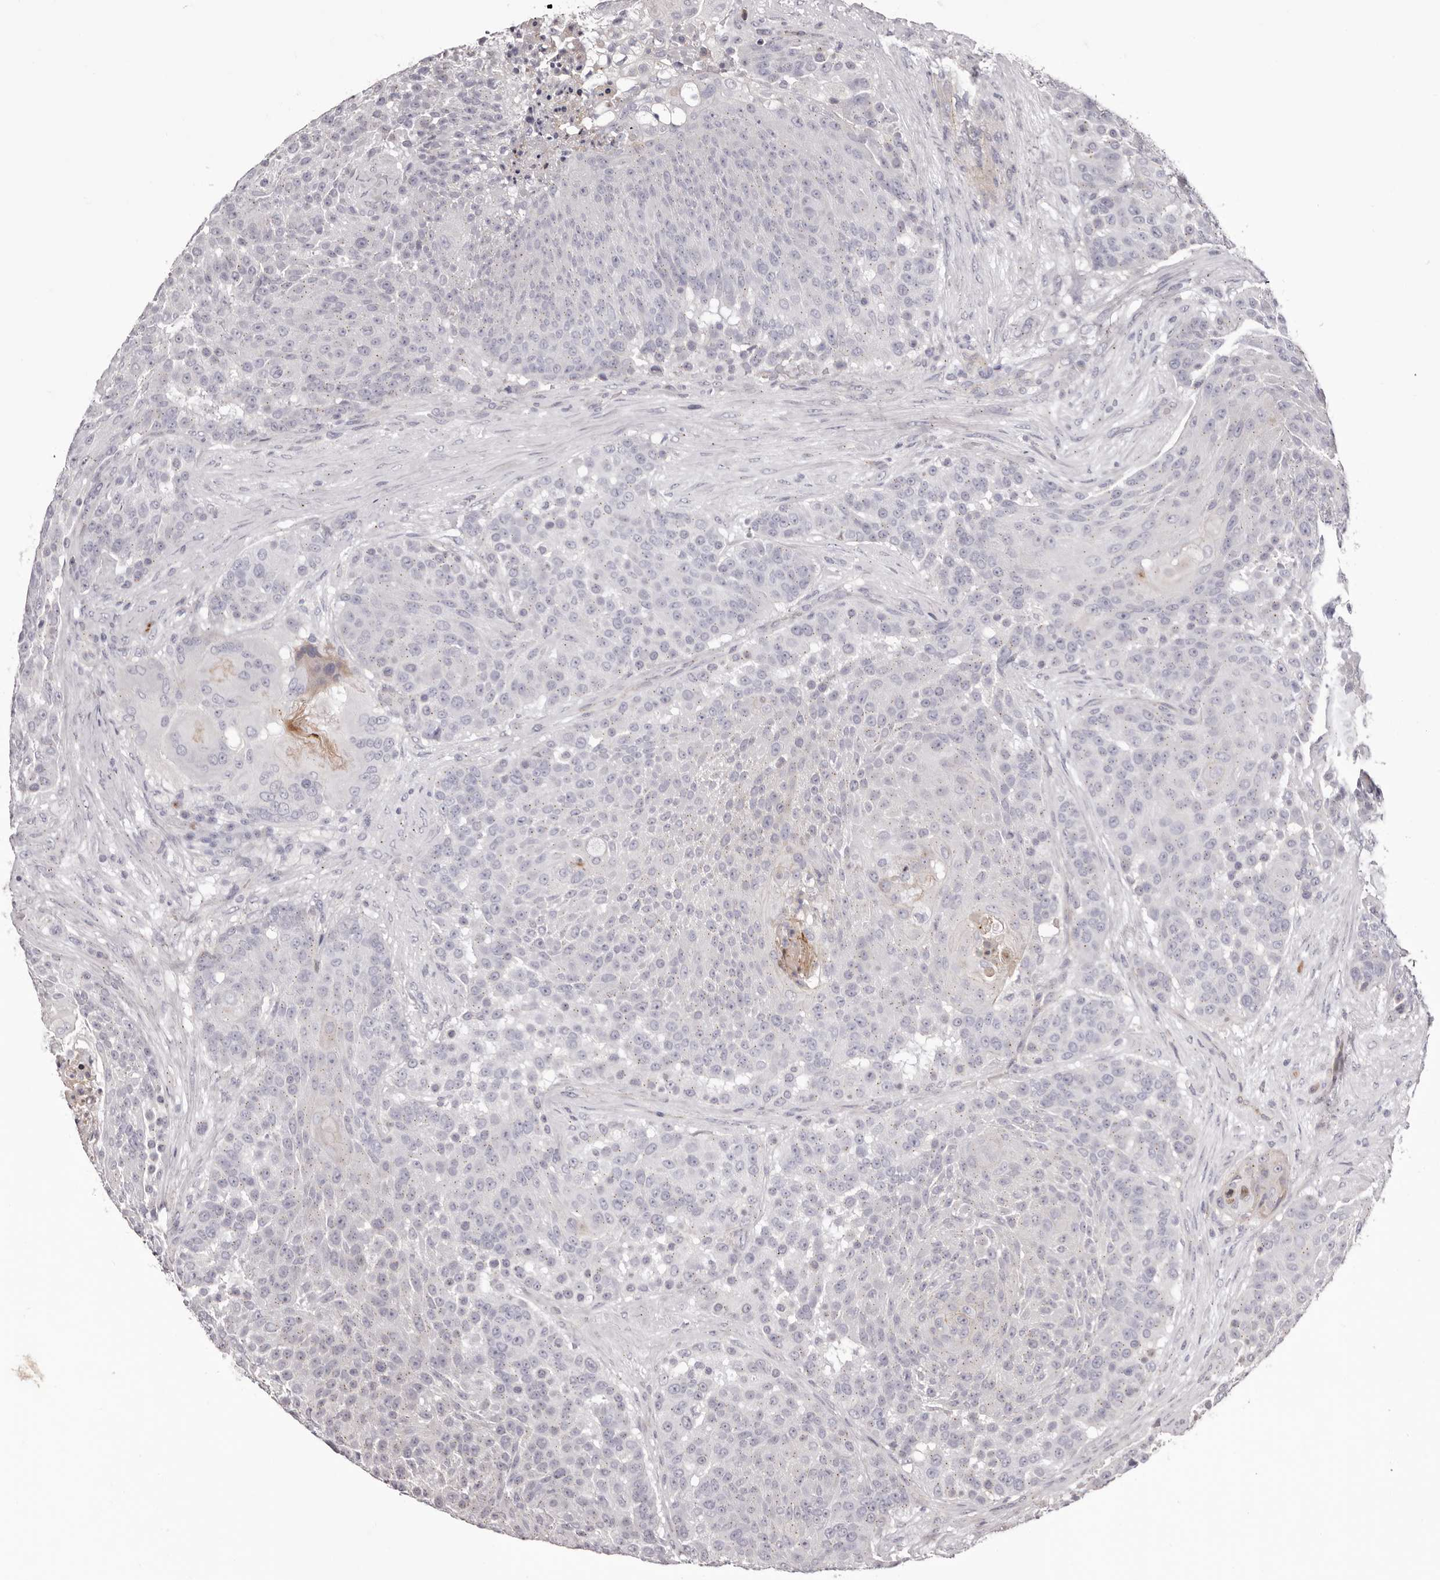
{"staining": {"intensity": "negative", "quantity": "none", "location": "none"}, "tissue": "urothelial cancer", "cell_type": "Tumor cells", "image_type": "cancer", "snomed": [{"axis": "morphology", "description": "Urothelial carcinoma, High grade"}, {"axis": "topography", "description": "Urinary bladder"}], "caption": "Immunohistochemical staining of human urothelial carcinoma (high-grade) displays no significant expression in tumor cells.", "gene": "PEG10", "patient": {"sex": "female", "age": 63}}